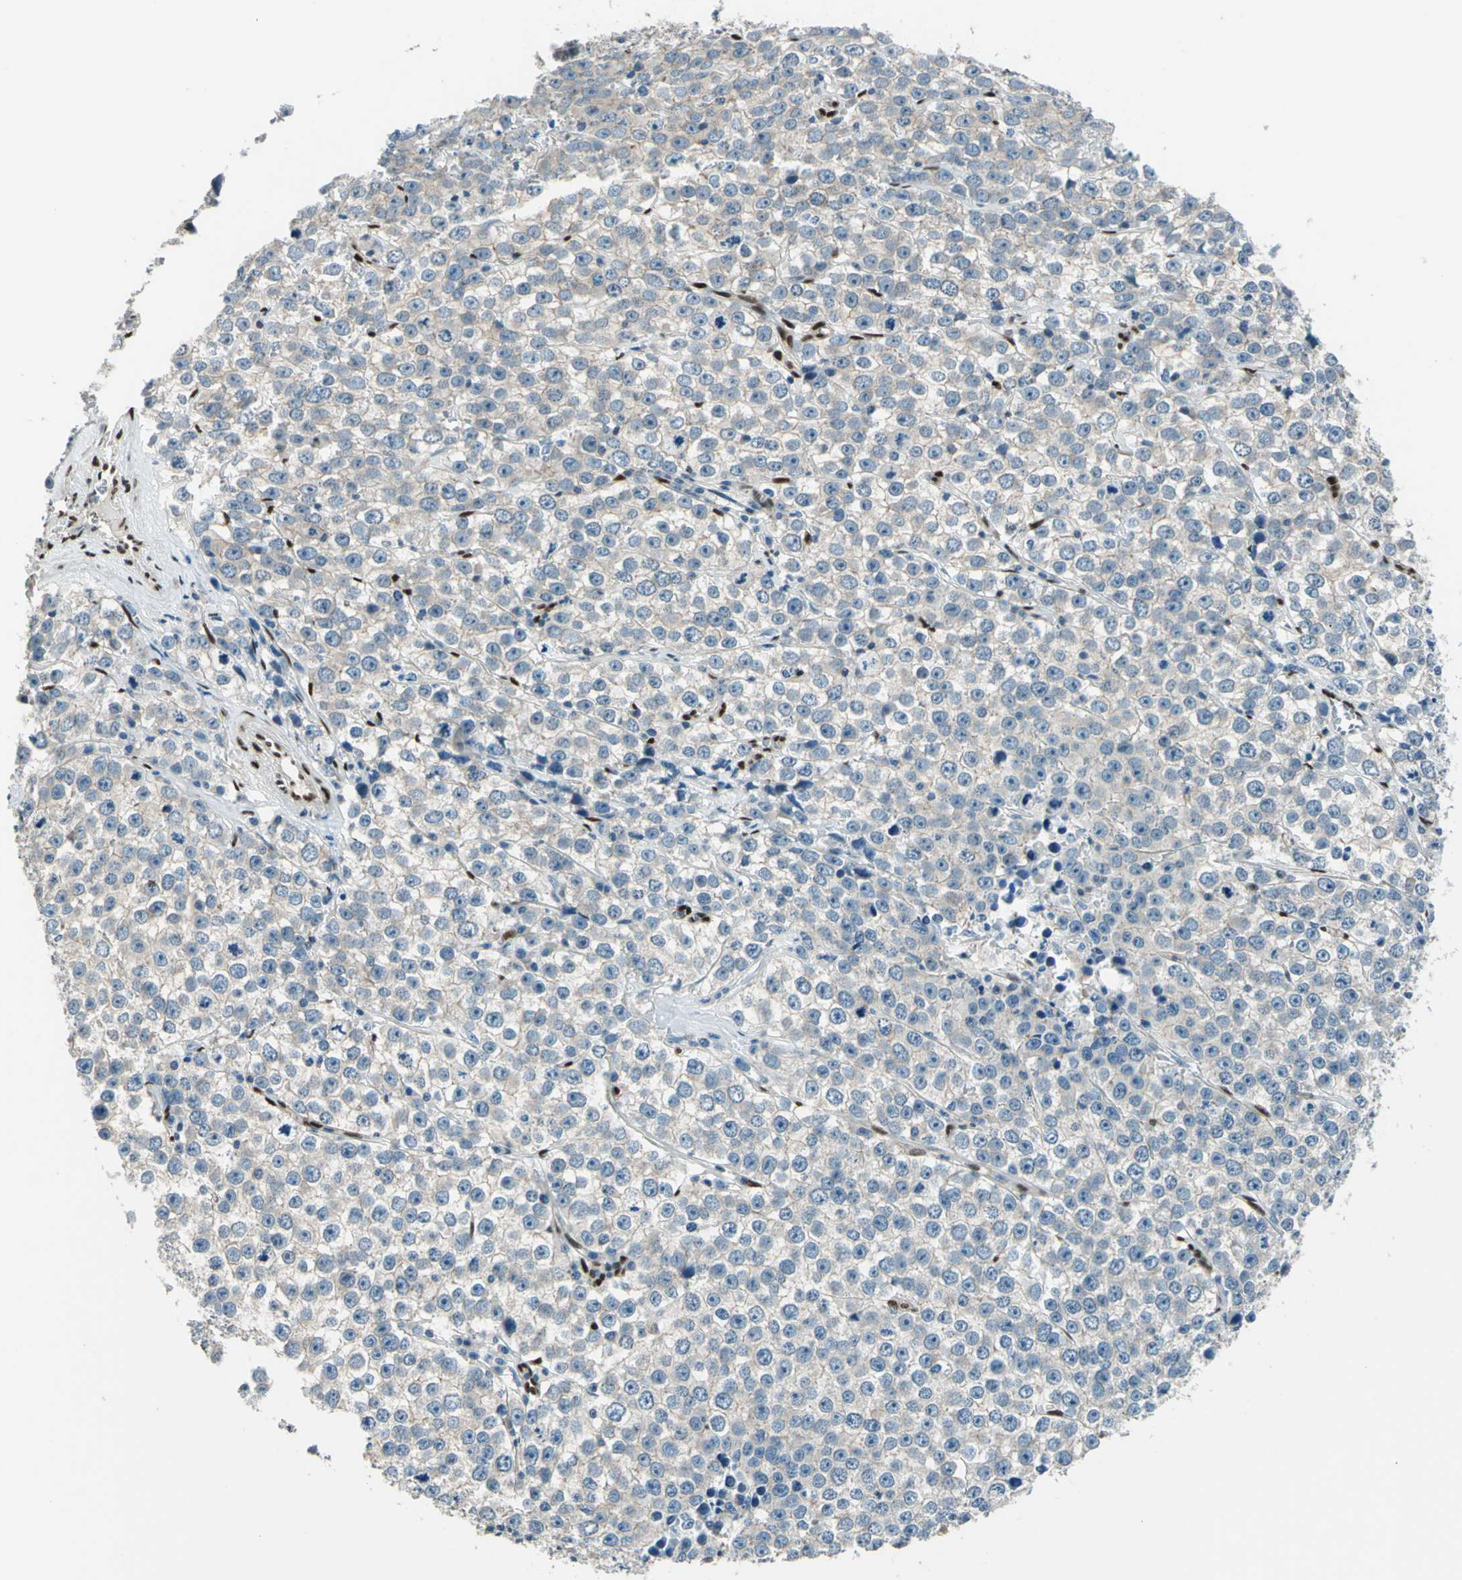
{"staining": {"intensity": "weak", "quantity": "25%-75%", "location": "cytoplasmic/membranous"}, "tissue": "testis cancer", "cell_type": "Tumor cells", "image_type": "cancer", "snomed": [{"axis": "morphology", "description": "Seminoma, NOS"}, {"axis": "morphology", "description": "Carcinoma, Embryonal, NOS"}, {"axis": "topography", "description": "Testis"}], "caption": "IHC of human testis cancer shows low levels of weak cytoplasmic/membranous positivity in about 25%-75% of tumor cells.", "gene": "NFIA", "patient": {"sex": "male", "age": 52}}